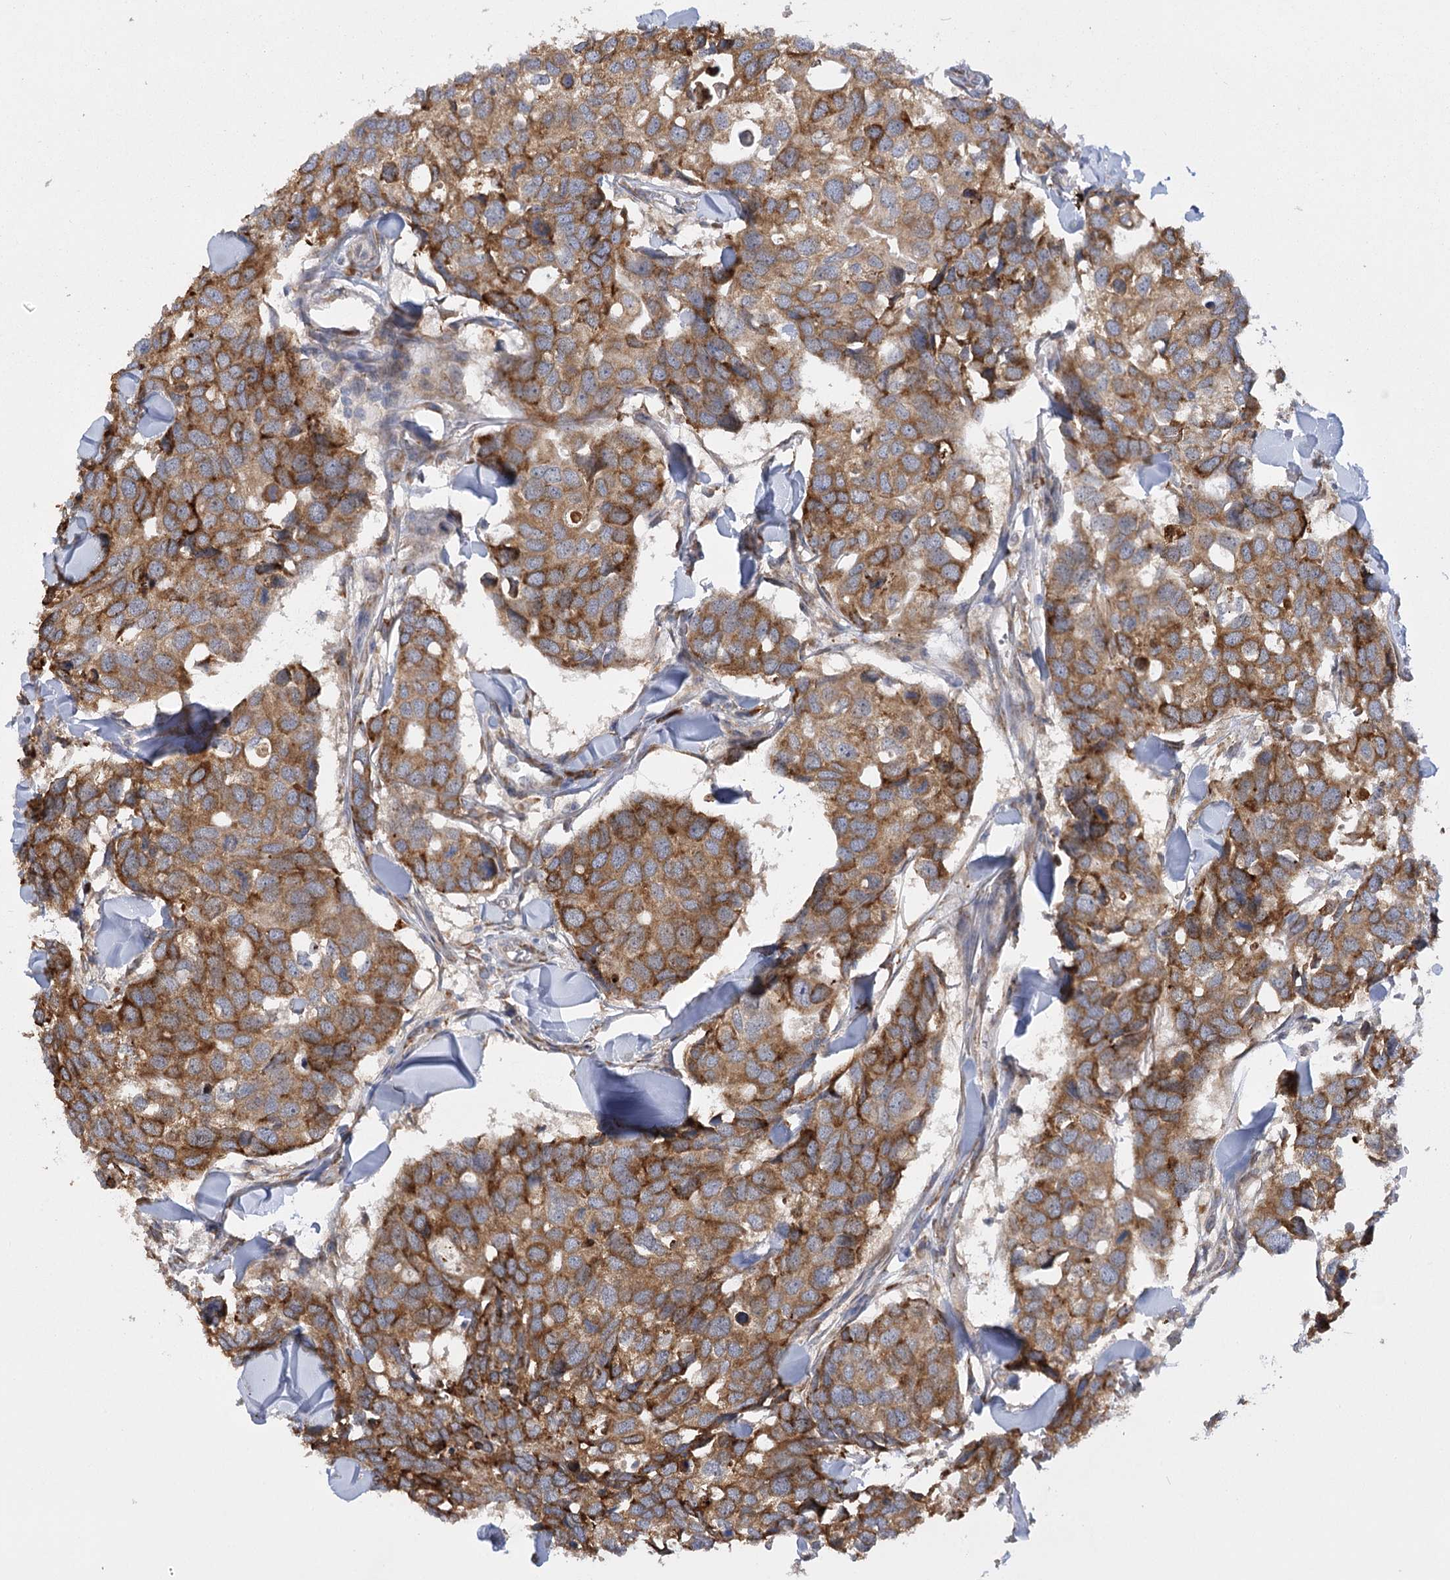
{"staining": {"intensity": "moderate", "quantity": ">75%", "location": "cytoplasmic/membranous"}, "tissue": "breast cancer", "cell_type": "Tumor cells", "image_type": "cancer", "snomed": [{"axis": "morphology", "description": "Duct carcinoma"}, {"axis": "topography", "description": "Breast"}], "caption": "Invasive ductal carcinoma (breast) stained with a protein marker shows moderate staining in tumor cells.", "gene": "NCKAP5", "patient": {"sex": "female", "age": 83}}